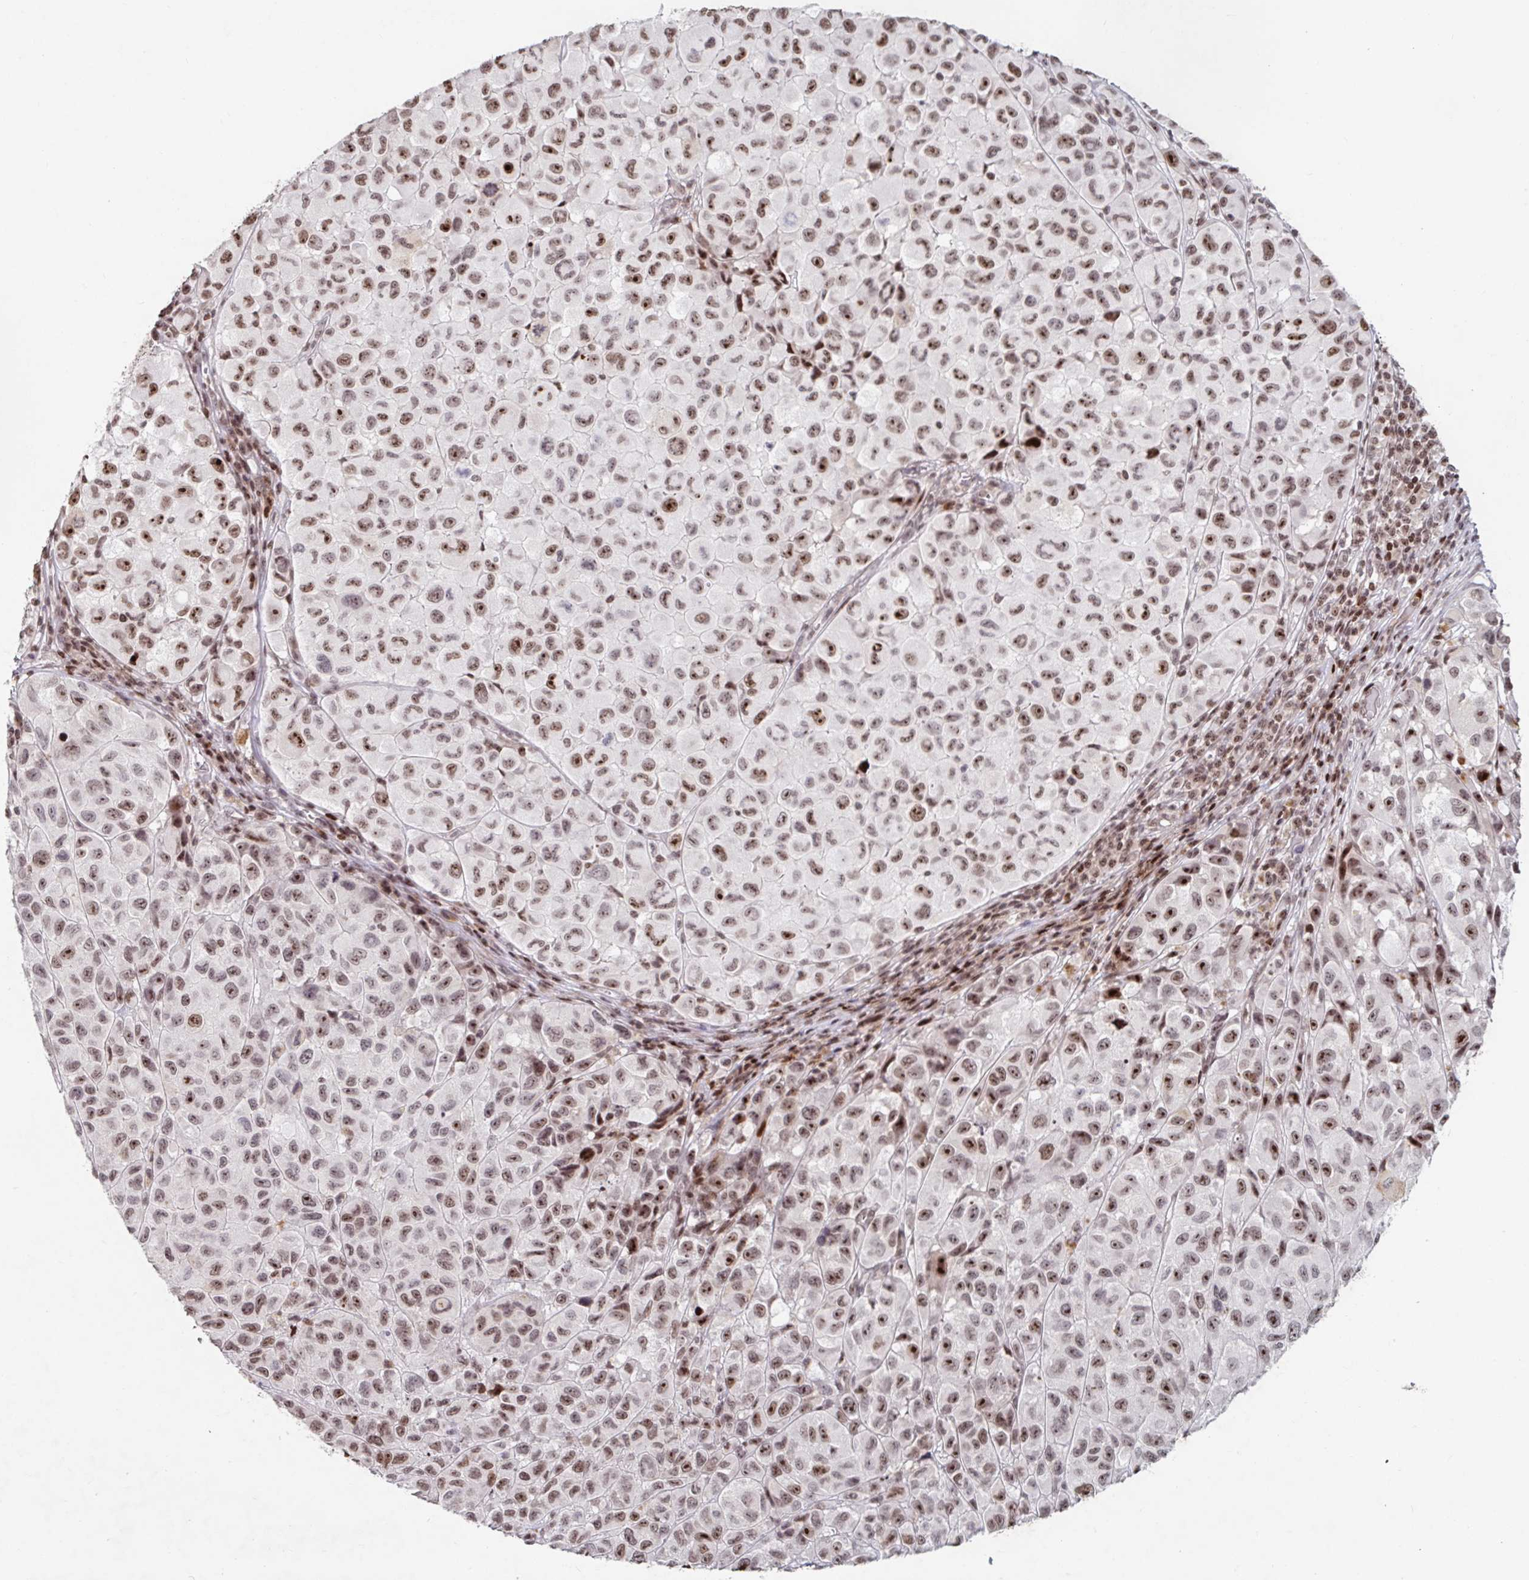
{"staining": {"intensity": "moderate", "quantity": ">75%", "location": "nuclear"}, "tissue": "melanoma", "cell_type": "Tumor cells", "image_type": "cancer", "snomed": [{"axis": "morphology", "description": "Malignant melanoma, NOS"}, {"axis": "topography", "description": "Skin"}], "caption": "The immunohistochemical stain labels moderate nuclear expression in tumor cells of melanoma tissue.", "gene": "C19orf53", "patient": {"sex": "male", "age": 93}}